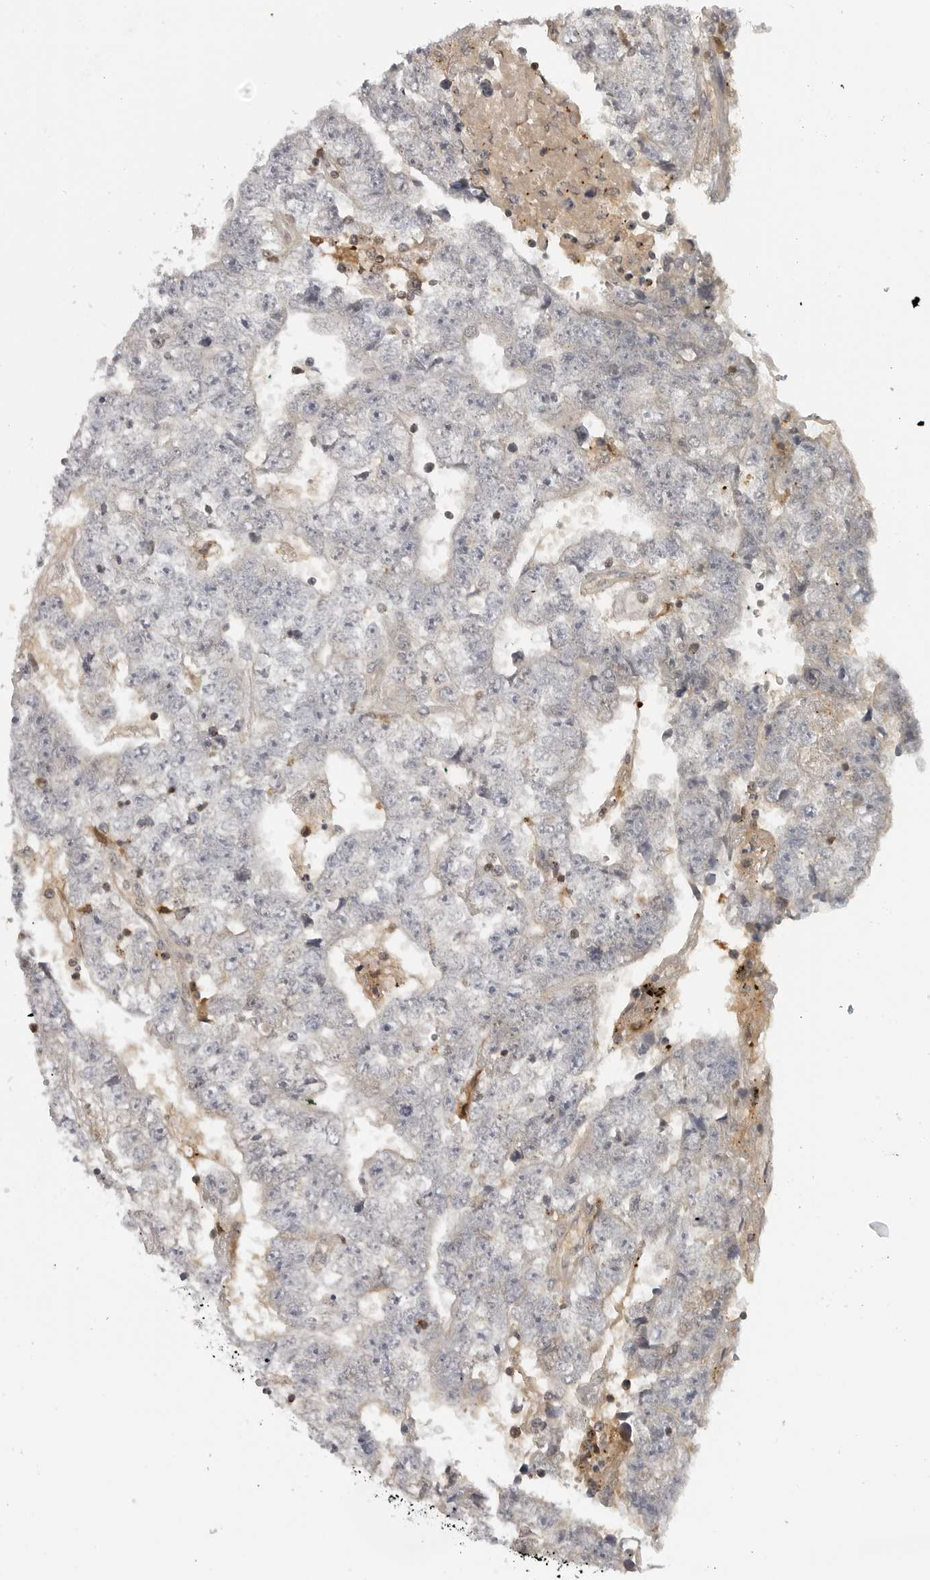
{"staining": {"intensity": "negative", "quantity": "none", "location": "none"}, "tissue": "testis cancer", "cell_type": "Tumor cells", "image_type": "cancer", "snomed": [{"axis": "morphology", "description": "Carcinoma, Embryonal, NOS"}, {"axis": "topography", "description": "Testis"}], "caption": "Image shows no protein staining in tumor cells of embryonal carcinoma (testis) tissue.", "gene": "CTIF", "patient": {"sex": "male", "age": 25}}